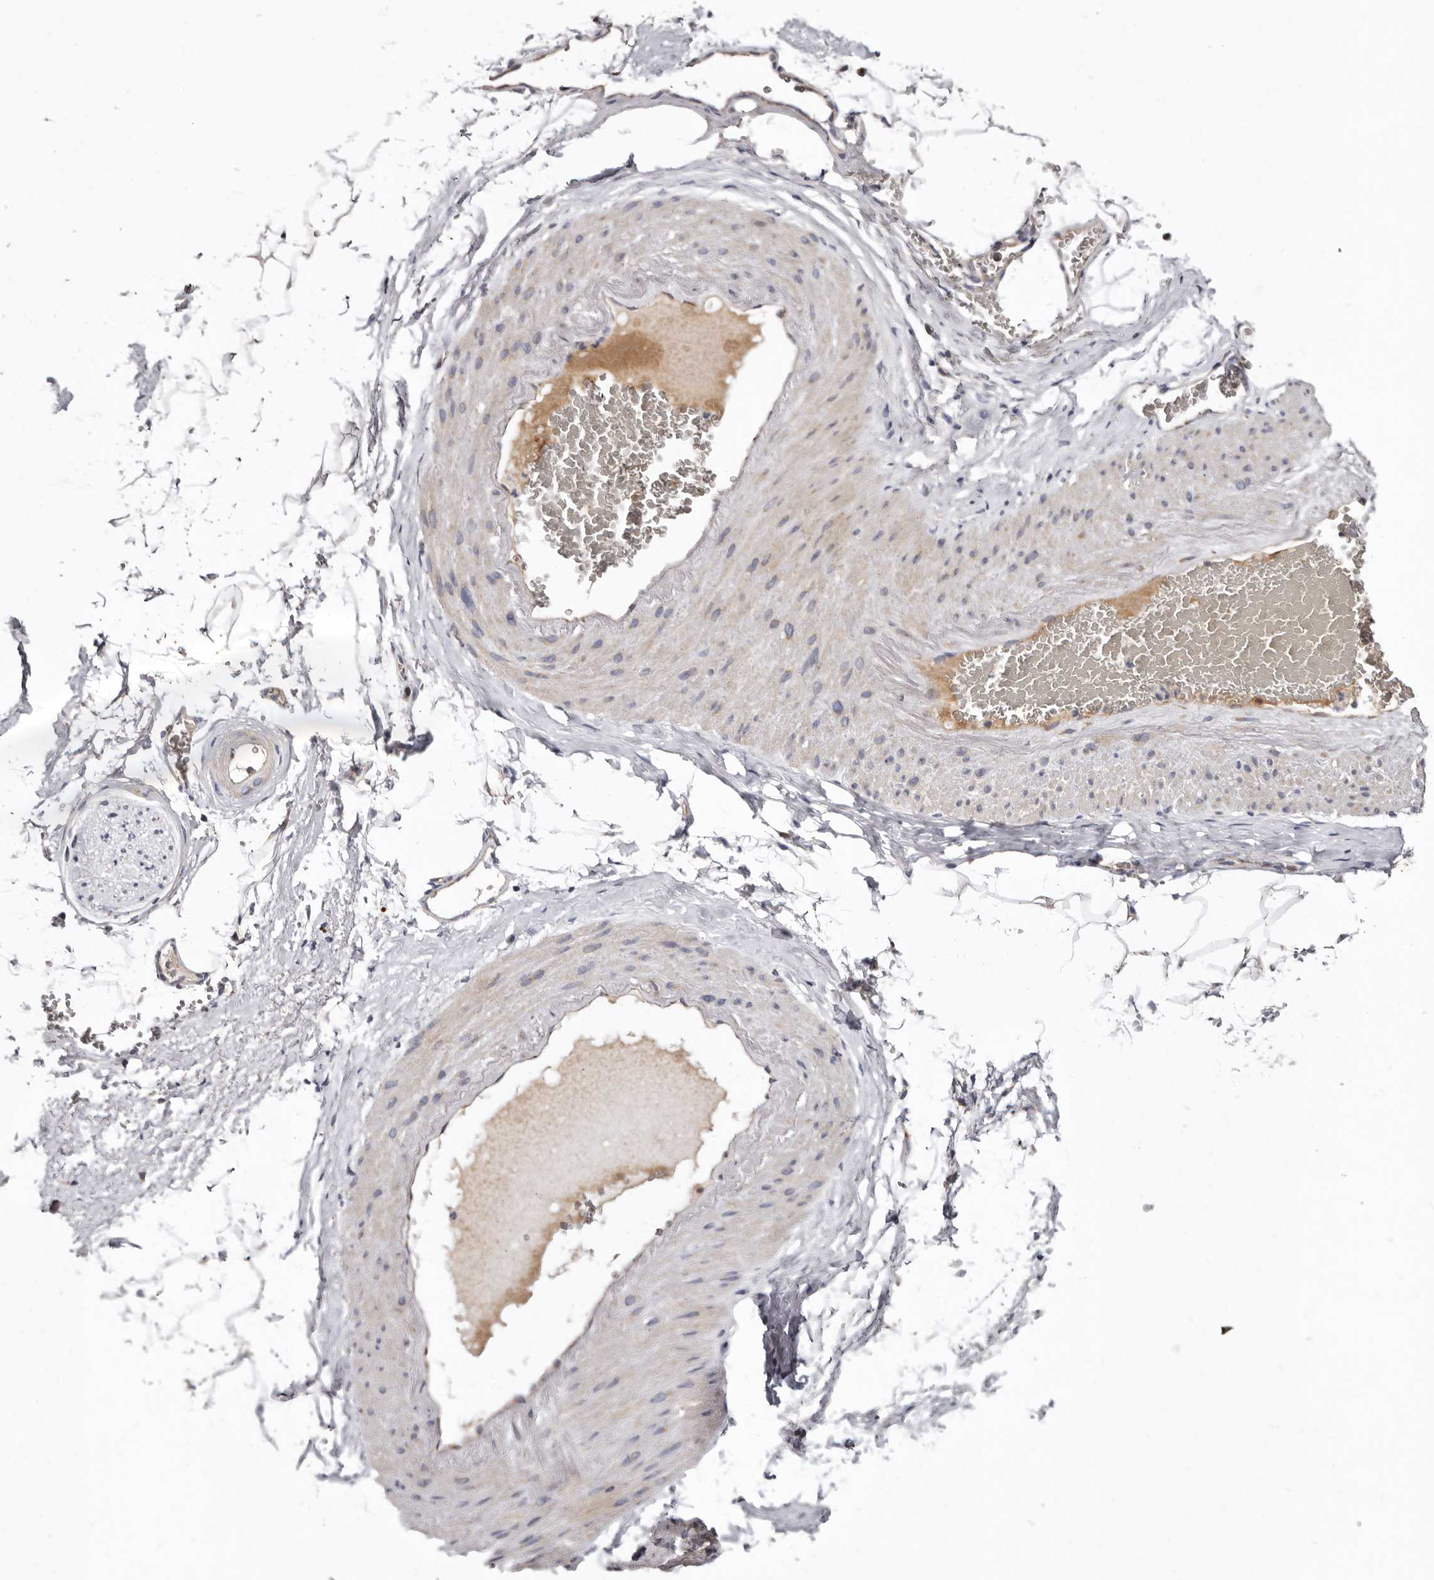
{"staining": {"intensity": "weak", "quantity": "25%-75%", "location": "cytoplasmic/membranous"}, "tissue": "adipose tissue", "cell_type": "Adipocytes", "image_type": "normal", "snomed": [{"axis": "morphology", "description": "Normal tissue, NOS"}, {"axis": "morphology", "description": "Adenocarcinoma, Low grade"}, {"axis": "topography", "description": "Prostate"}, {"axis": "topography", "description": "Peripheral nerve tissue"}], "caption": "A brown stain highlights weak cytoplasmic/membranous staining of a protein in adipocytes of benign adipose tissue. (brown staining indicates protein expression, while blue staining denotes nuclei).", "gene": "ASIC5", "patient": {"sex": "male", "age": 63}}